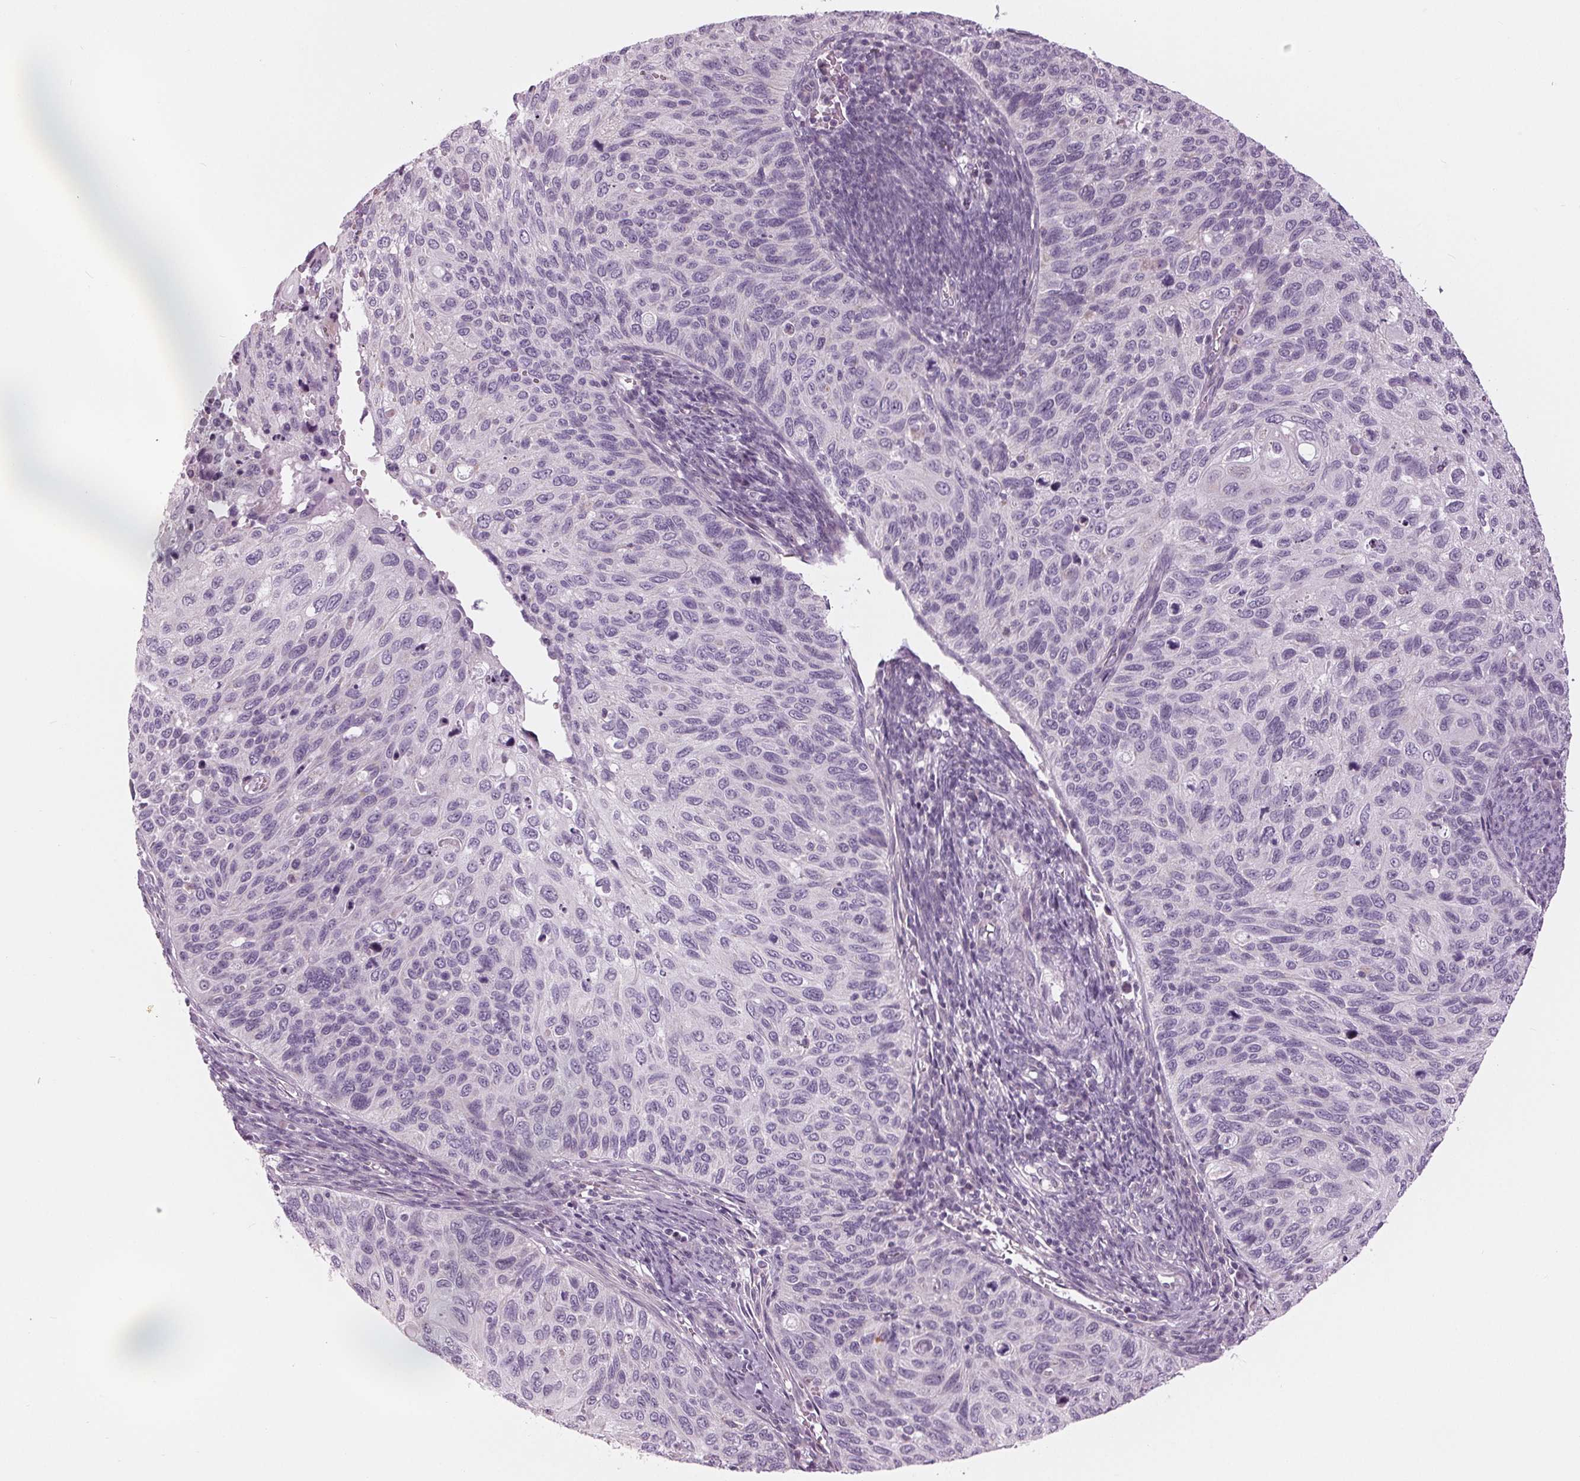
{"staining": {"intensity": "negative", "quantity": "none", "location": "none"}, "tissue": "cervical cancer", "cell_type": "Tumor cells", "image_type": "cancer", "snomed": [{"axis": "morphology", "description": "Squamous cell carcinoma, NOS"}, {"axis": "topography", "description": "Cervix"}], "caption": "IHC micrograph of neoplastic tissue: human cervical cancer stained with DAB reveals no significant protein expression in tumor cells.", "gene": "SAMD4A", "patient": {"sex": "female", "age": 70}}